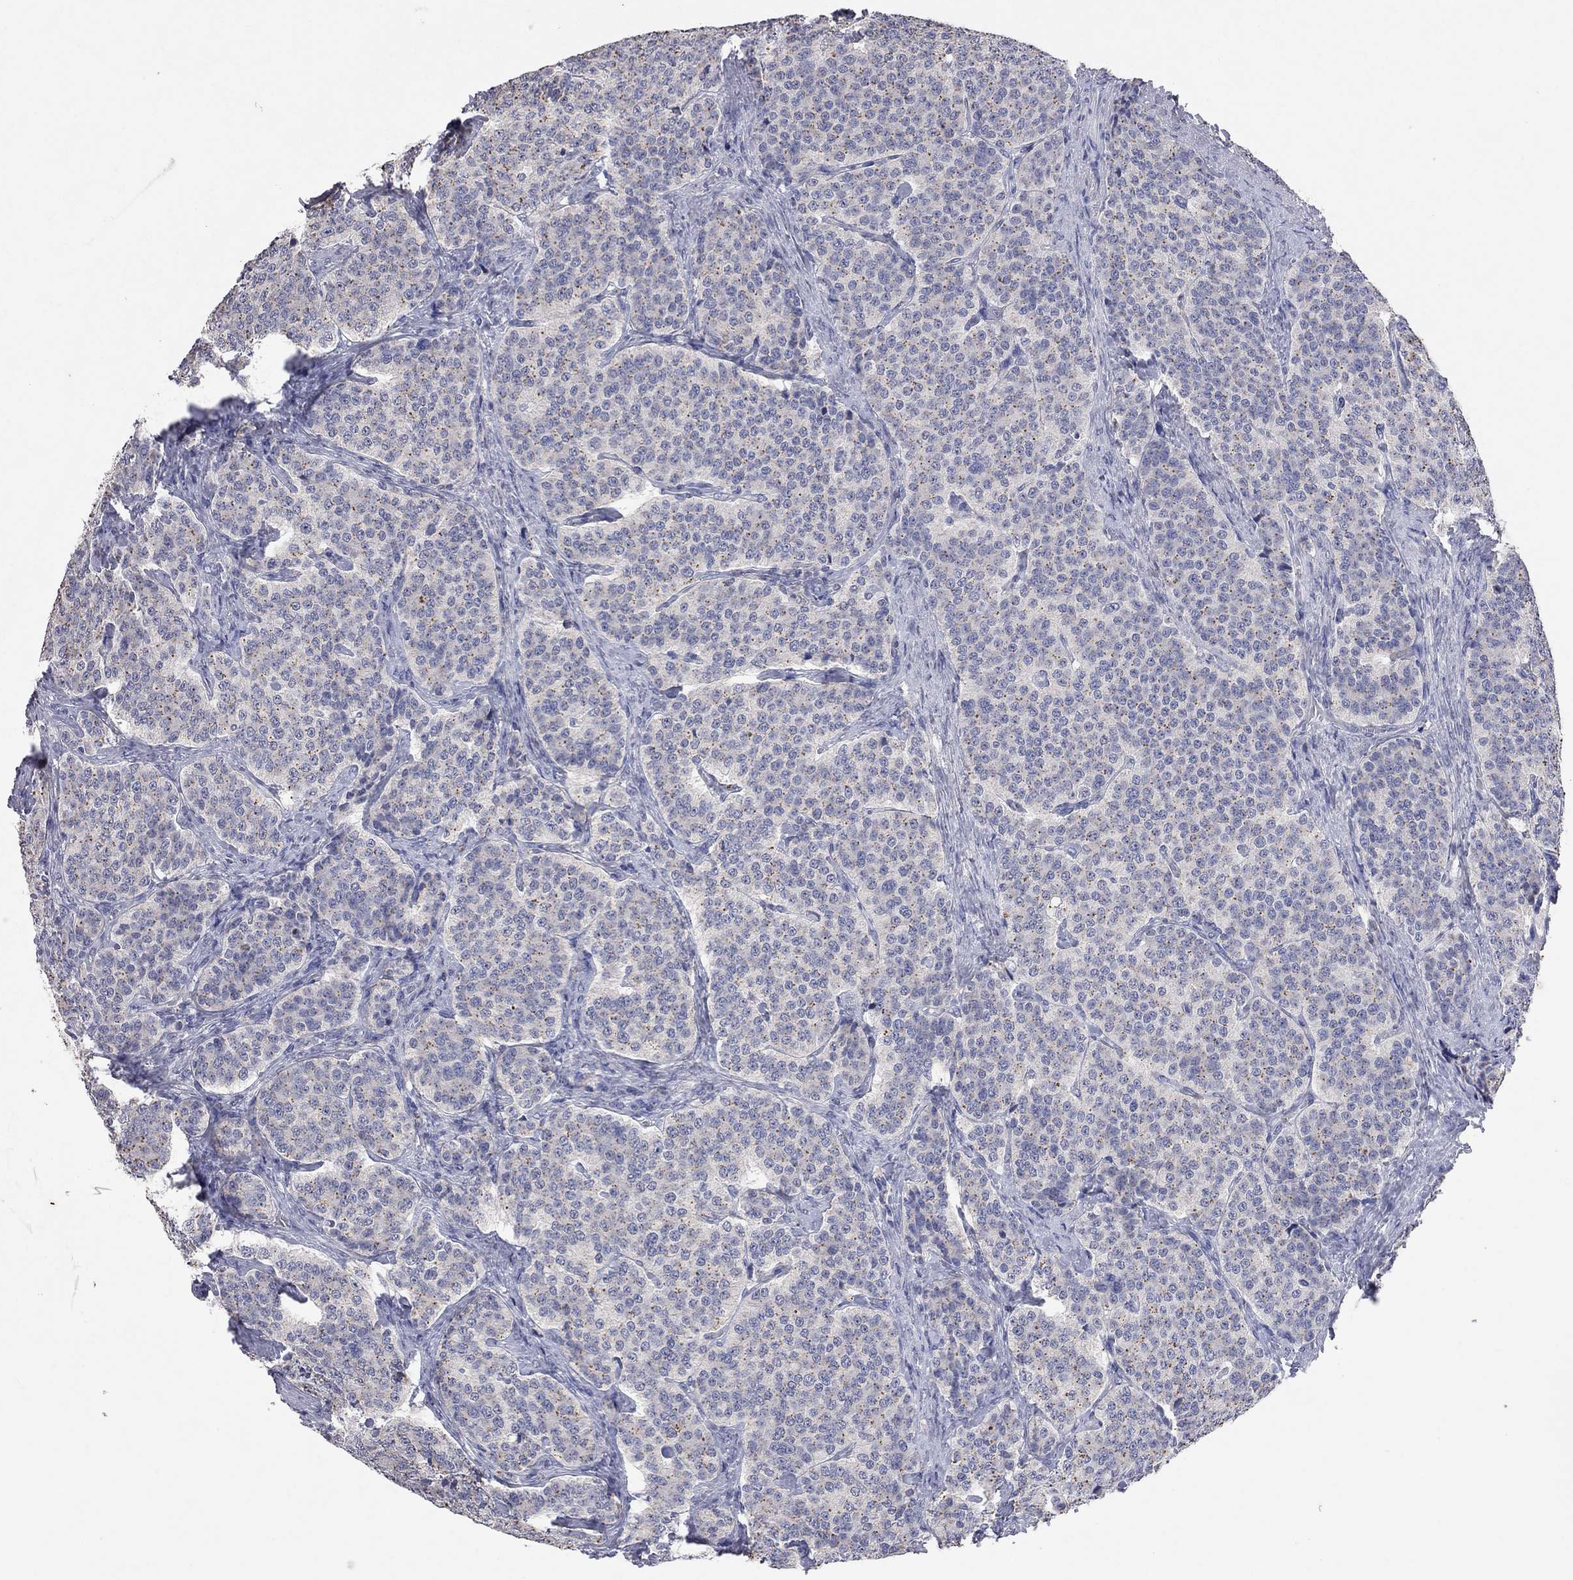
{"staining": {"intensity": "negative", "quantity": "none", "location": "none"}, "tissue": "carcinoid", "cell_type": "Tumor cells", "image_type": "cancer", "snomed": [{"axis": "morphology", "description": "Carcinoid, malignant, NOS"}, {"axis": "topography", "description": "Small intestine"}], "caption": "A photomicrograph of carcinoid stained for a protein displays no brown staining in tumor cells.", "gene": "MMP13", "patient": {"sex": "female", "age": 58}}